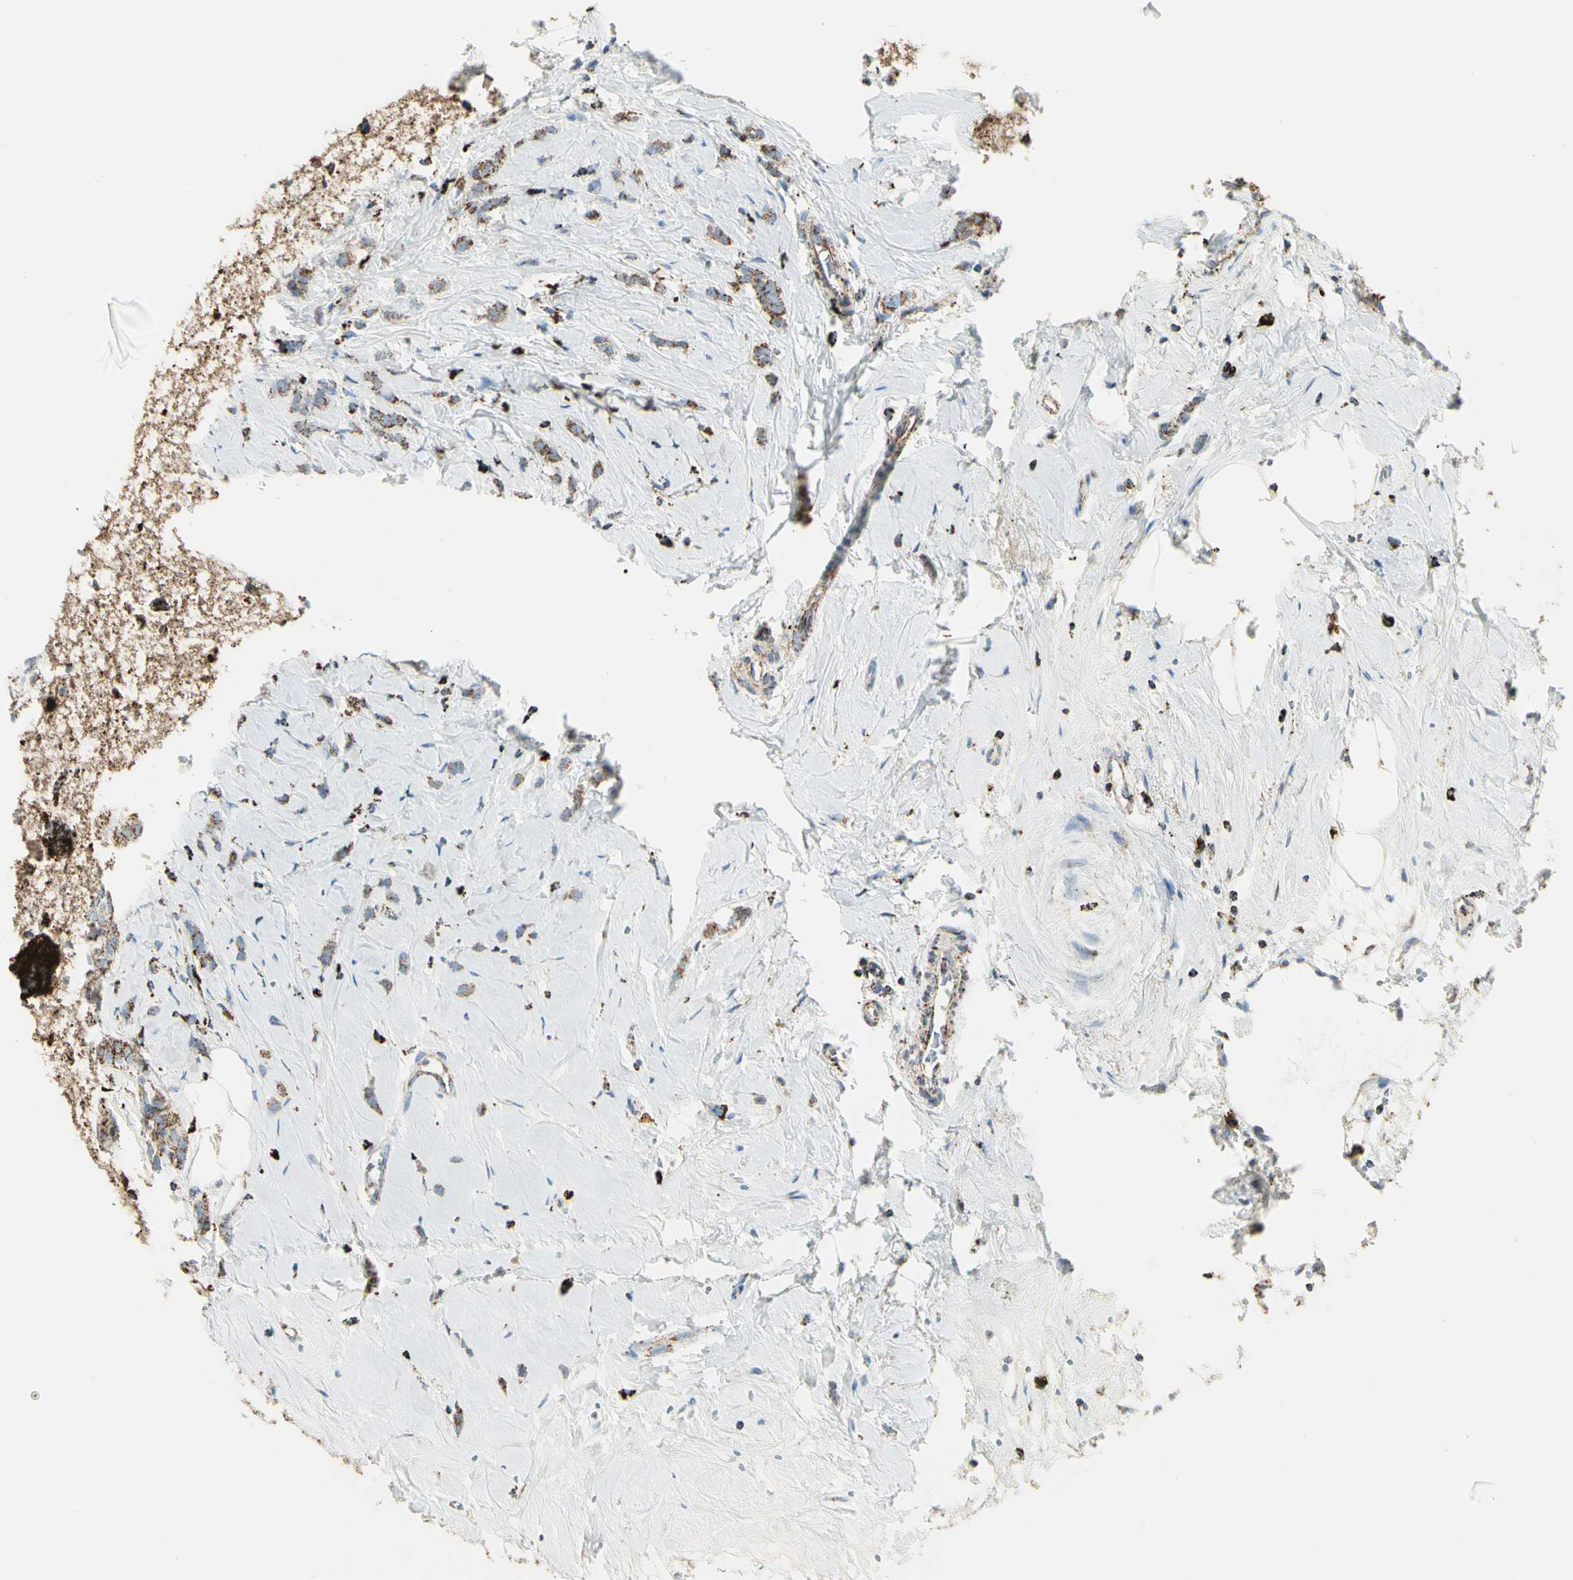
{"staining": {"intensity": "moderate", "quantity": ">75%", "location": "cytoplasmic/membranous"}, "tissue": "breast cancer", "cell_type": "Tumor cells", "image_type": "cancer", "snomed": [{"axis": "morphology", "description": "Lobular carcinoma"}, {"axis": "topography", "description": "Breast"}], "caption": "Lobular carcinoma (breast) stained for a protein (brown) displays moderate cytoplasmic/membranous positive expression in approximately >75% of tumor cells.", "gene": "ME2", "patient": {"sex": "female", "age": 60}}